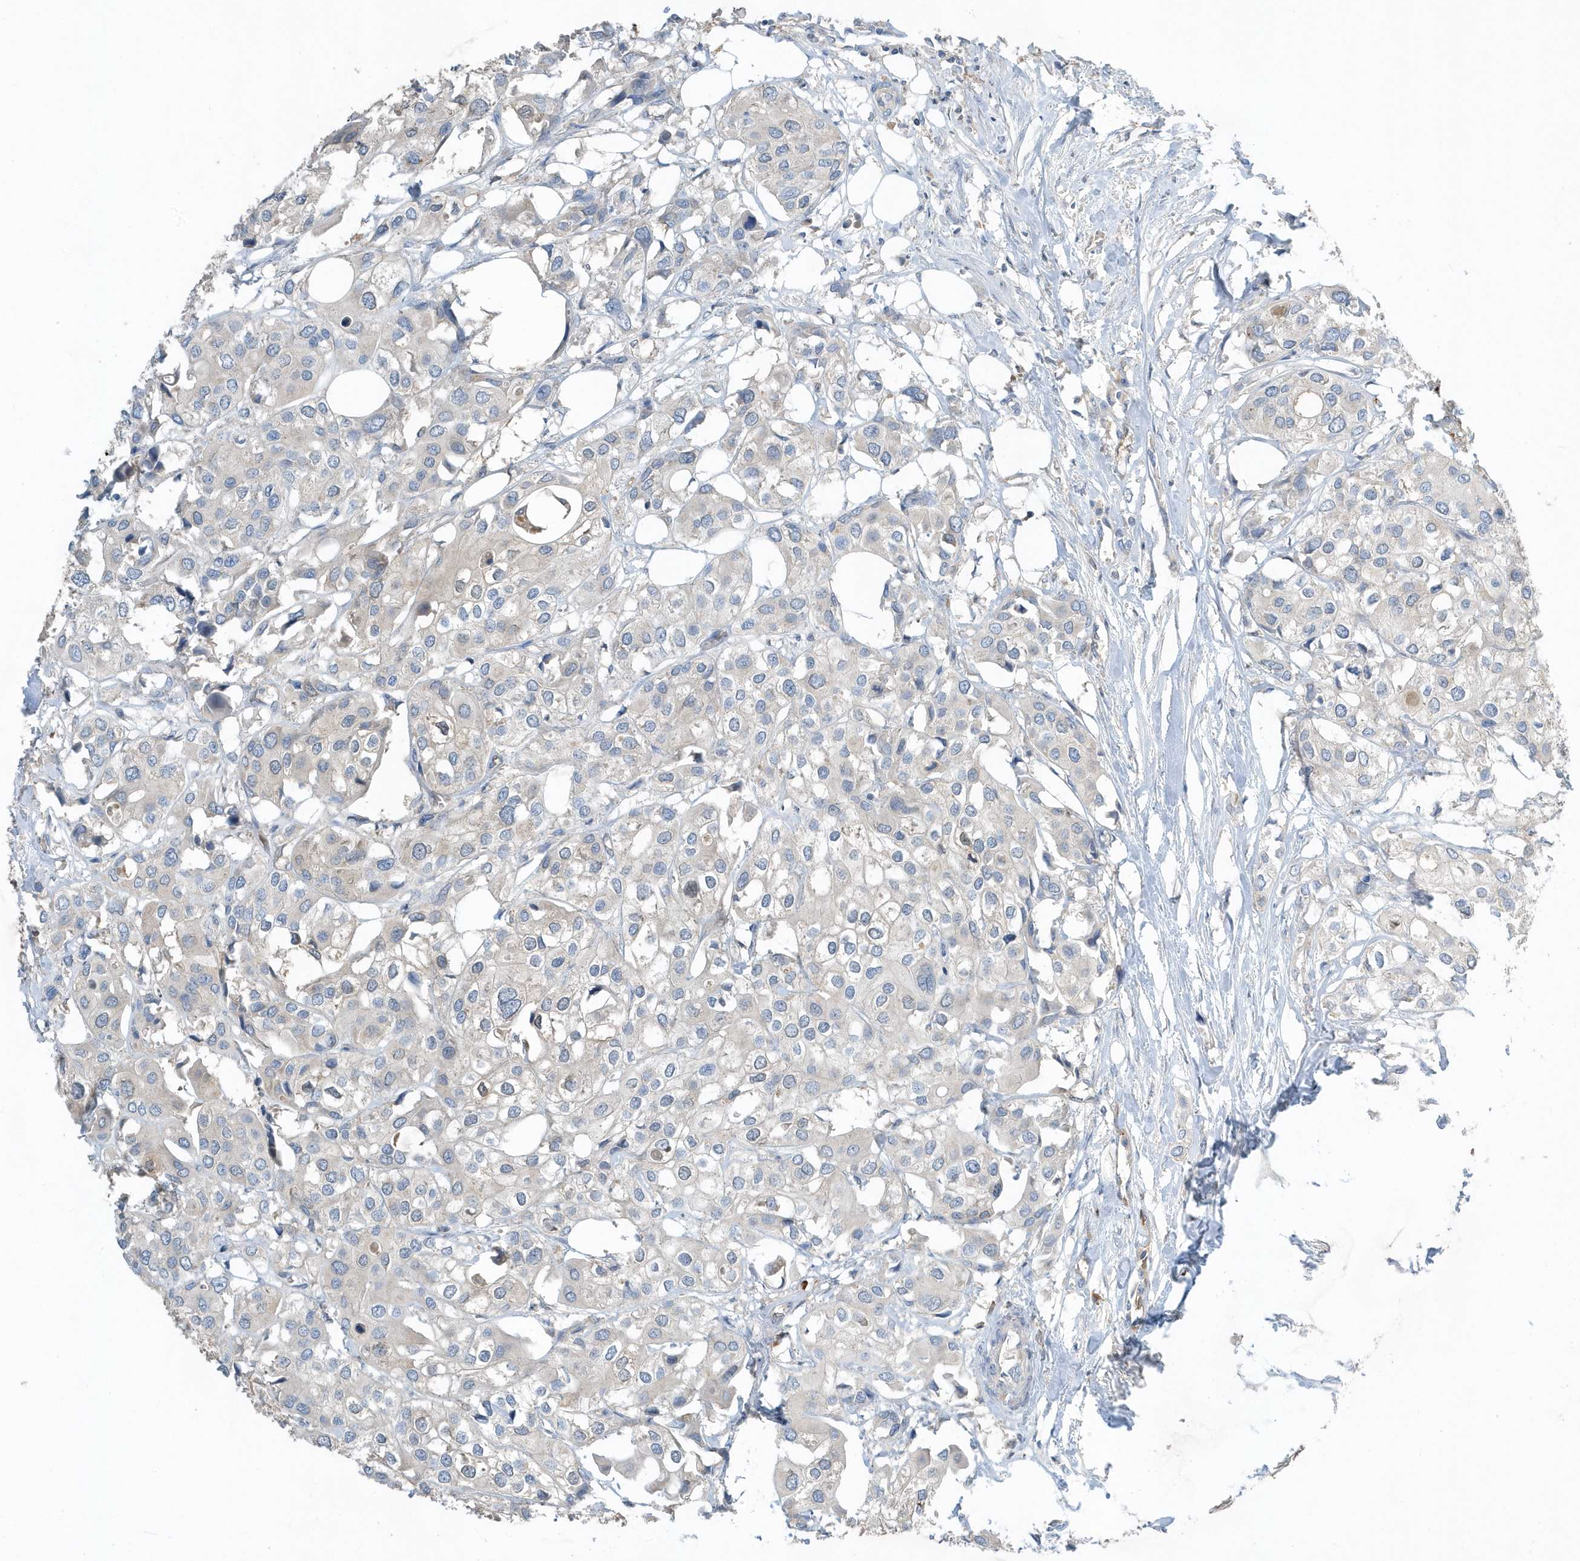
{"staining": {"intensity": "negative", "quantity": "none", "location": "none"}, "tissue": "urothelial cancer", "cell_type": "Tumor cells", "image_type": "cancer", "snomed": [{"axis": "morphology", "description": "Urothelial carcinoma, High grade"}, {"axis": "topography", "description": "Urinary bladder"}], "caption": "Tumor cells are negative for protein expression in human urothelial cancer.", "gene": "USP53", "patient": {"sex": "male", "age": 64}}